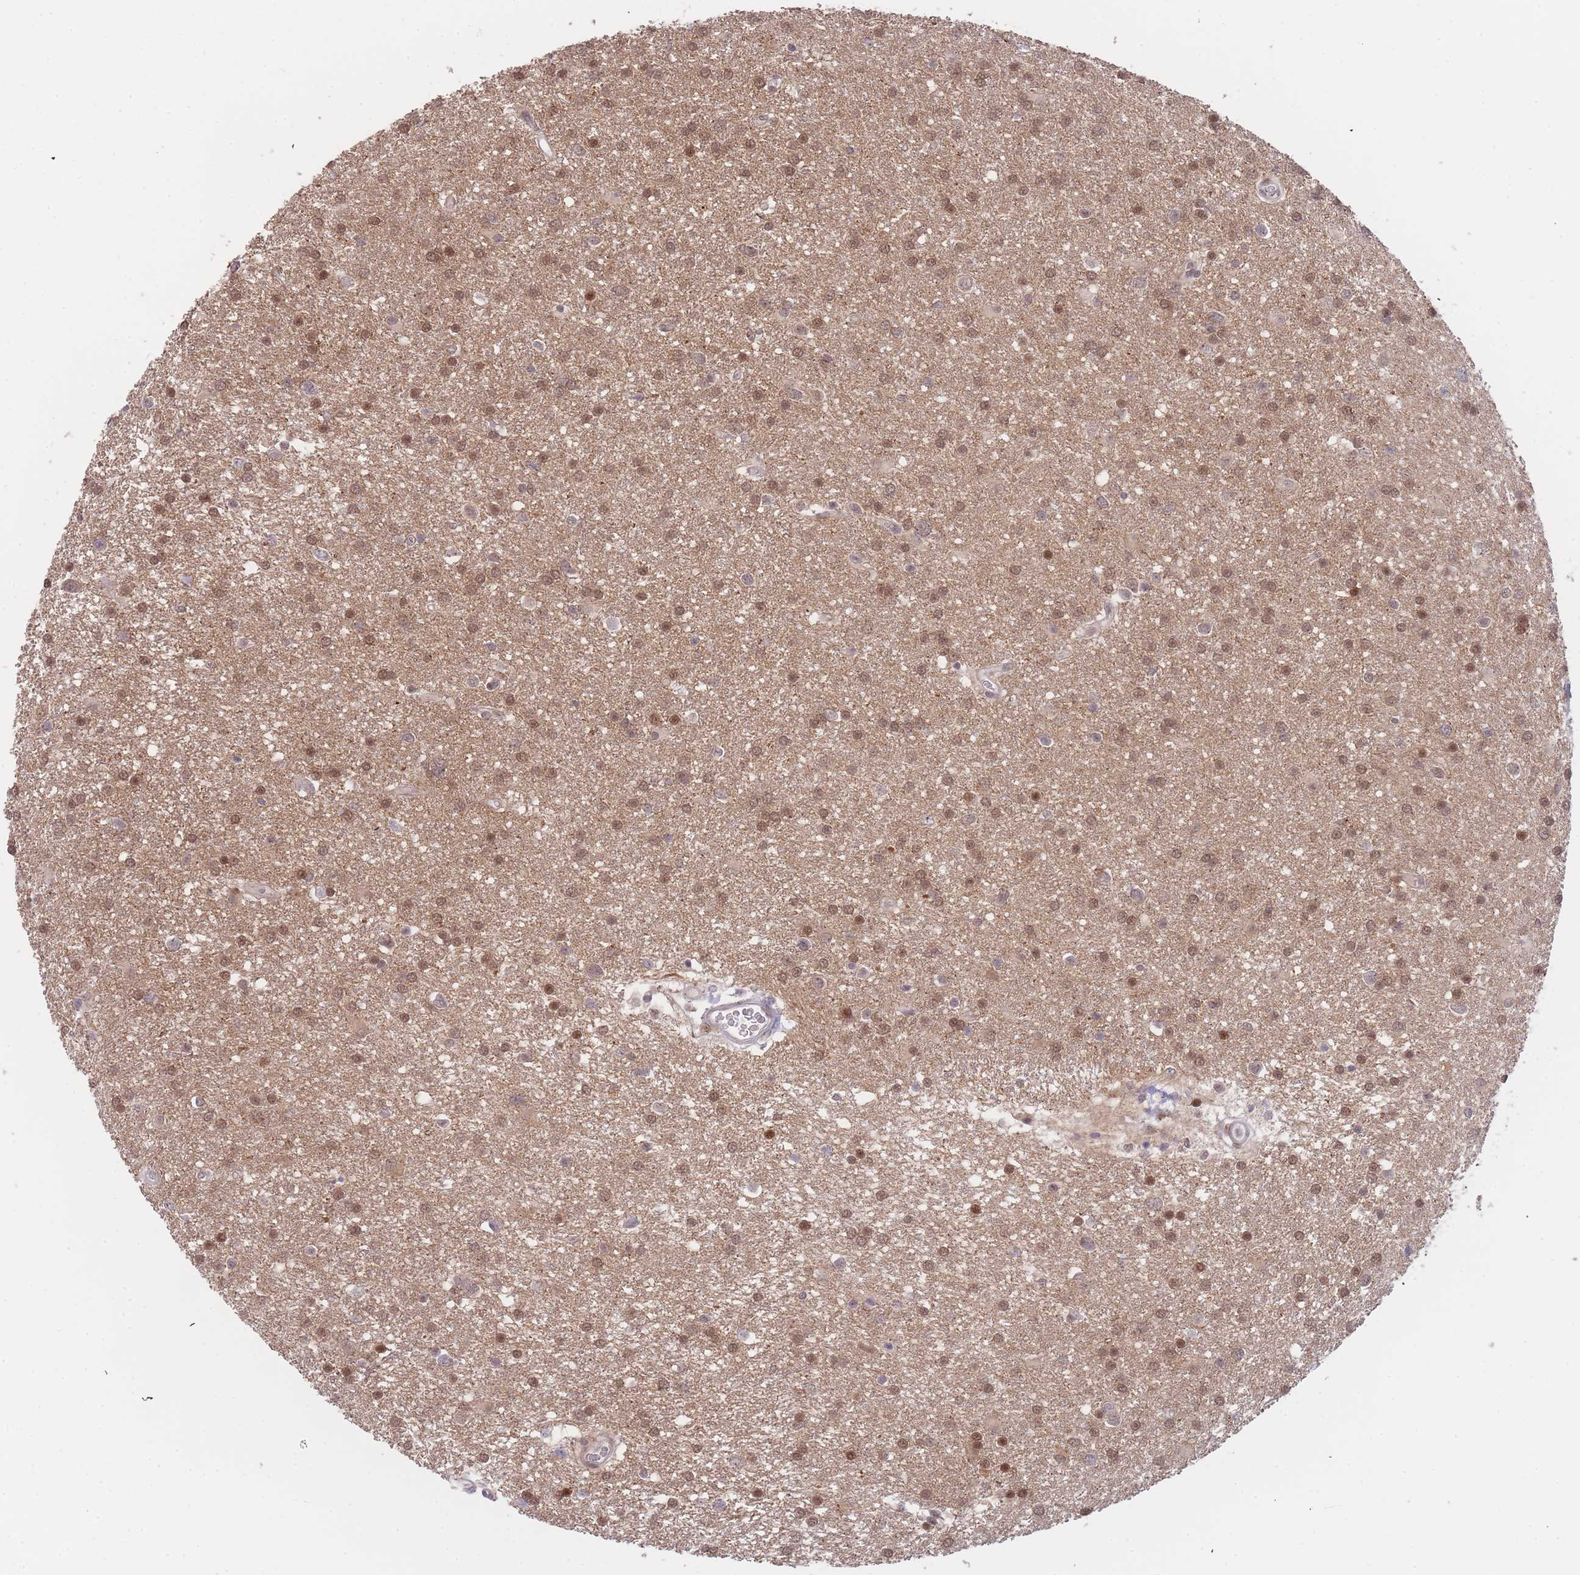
{"staining": {"intensity": "moderate", "quantity": ">75%", "location": "nuclear"}, "tissue": "glioma", "cell_type": "Tumor cells", "image_type": "cancer", "snomed": [{"axis": "morphology", "description": "Glioma, malignant, Low grade"}, {"axis": "topography", "description": "Brain"}], "caption": "A micrograph showing moderate nuclear expression in approximately >75% of tumor cells in low-grade glioma (malignant), as visualized by brown immunohistochemical staining.", "gene": "DEAF1", "patient": {"sex": "female", "age": 32}}